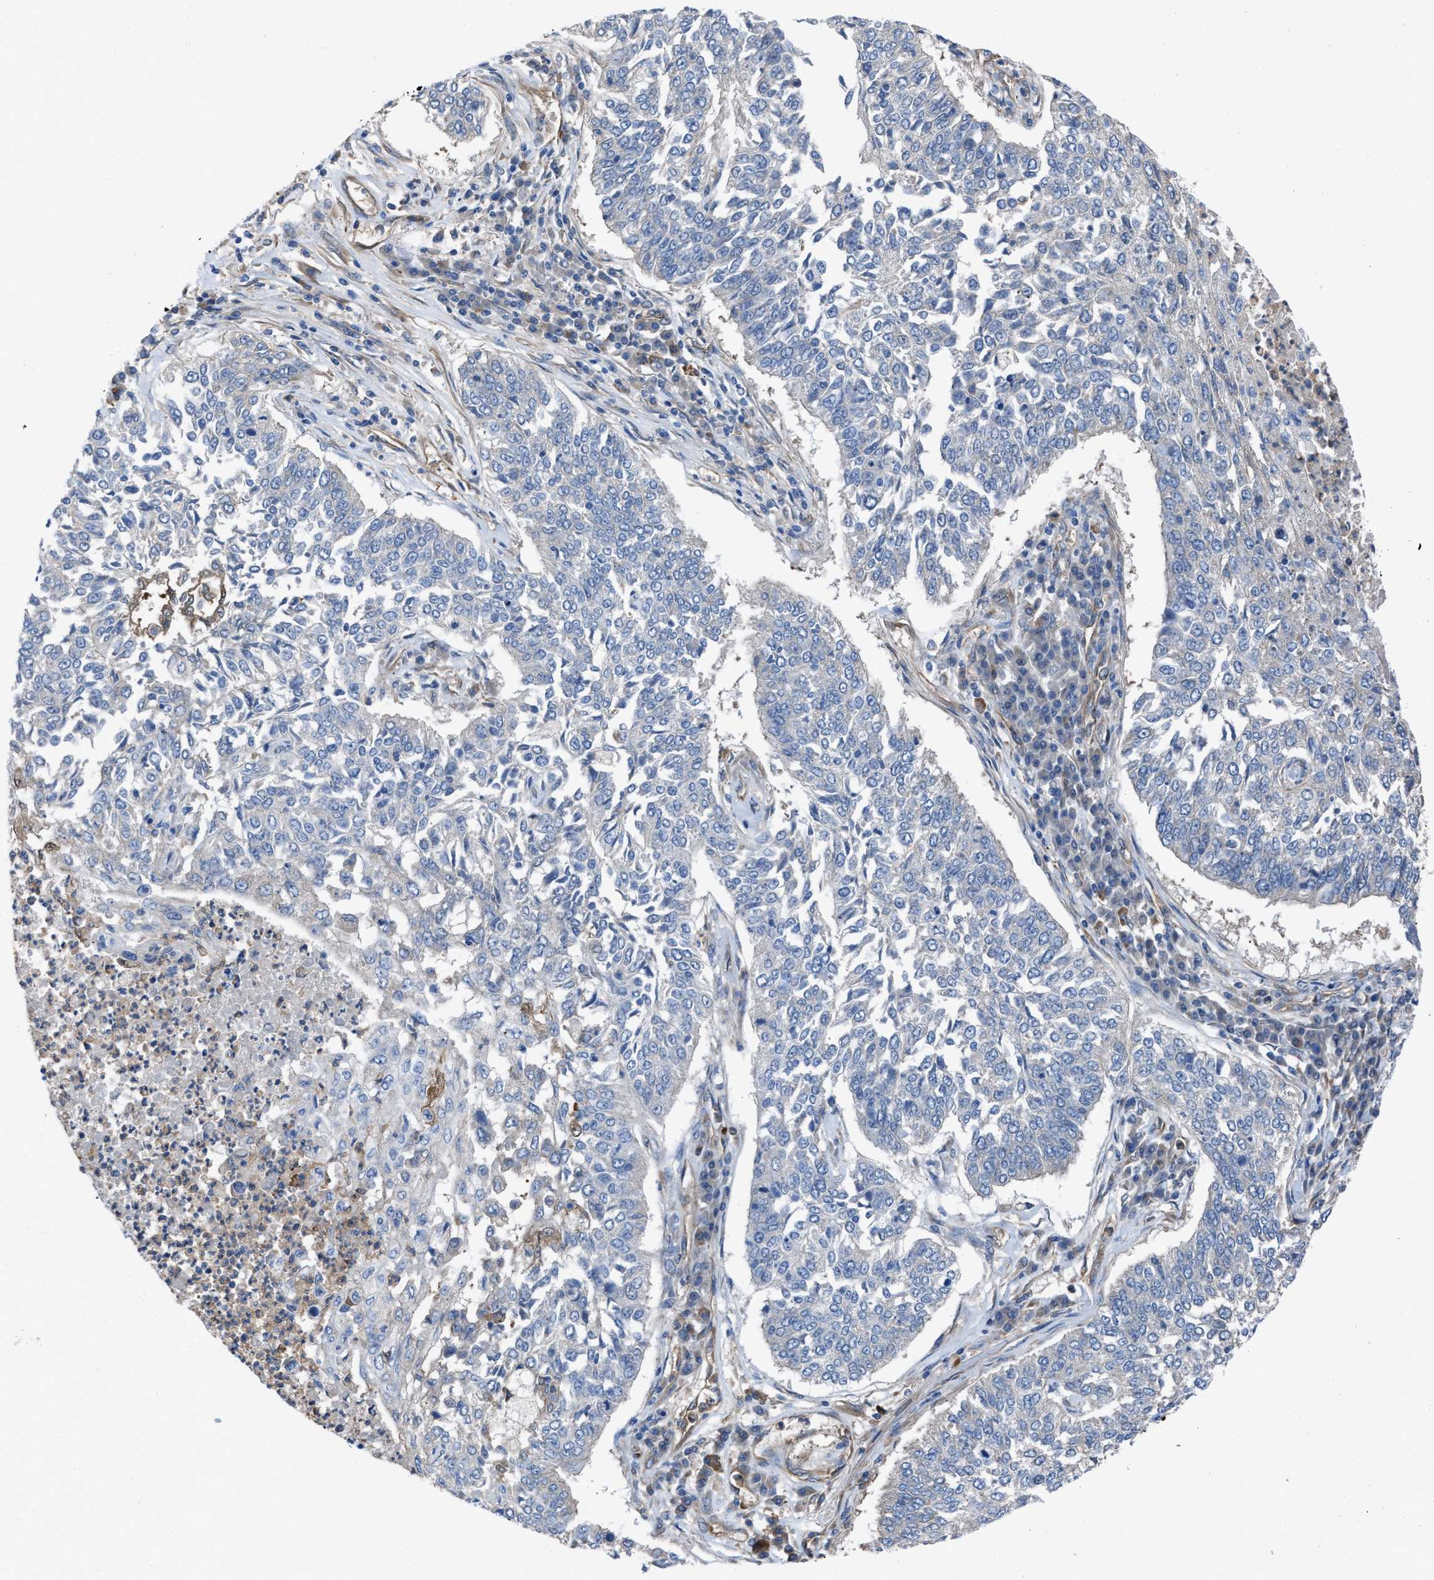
{"staining": {"intensity": "negative", "quantity": "none", "location": "none"}, "tissue": "lung cancer", "cell_type": "Tumor cells", "image_type": "cancer", "snomed": [{"axis": "morphology", "description": "Normal tissue, NOS"}, {"axis": "morphology", "description": "Squamous cell carcinoma, NOS"}, {"axis": "topography", "description": "Cartilage tissue"}, {"axis": "topography", "description": "Bronchus"}, {"axis": "topography", "description": "Lung"}], "caption": "Immunohistochemistry (IHC) of lung cancer displays no staining in tumor cells.", "gene": "TRIOBP", "patient": {"sex": "female", "age": 49}}